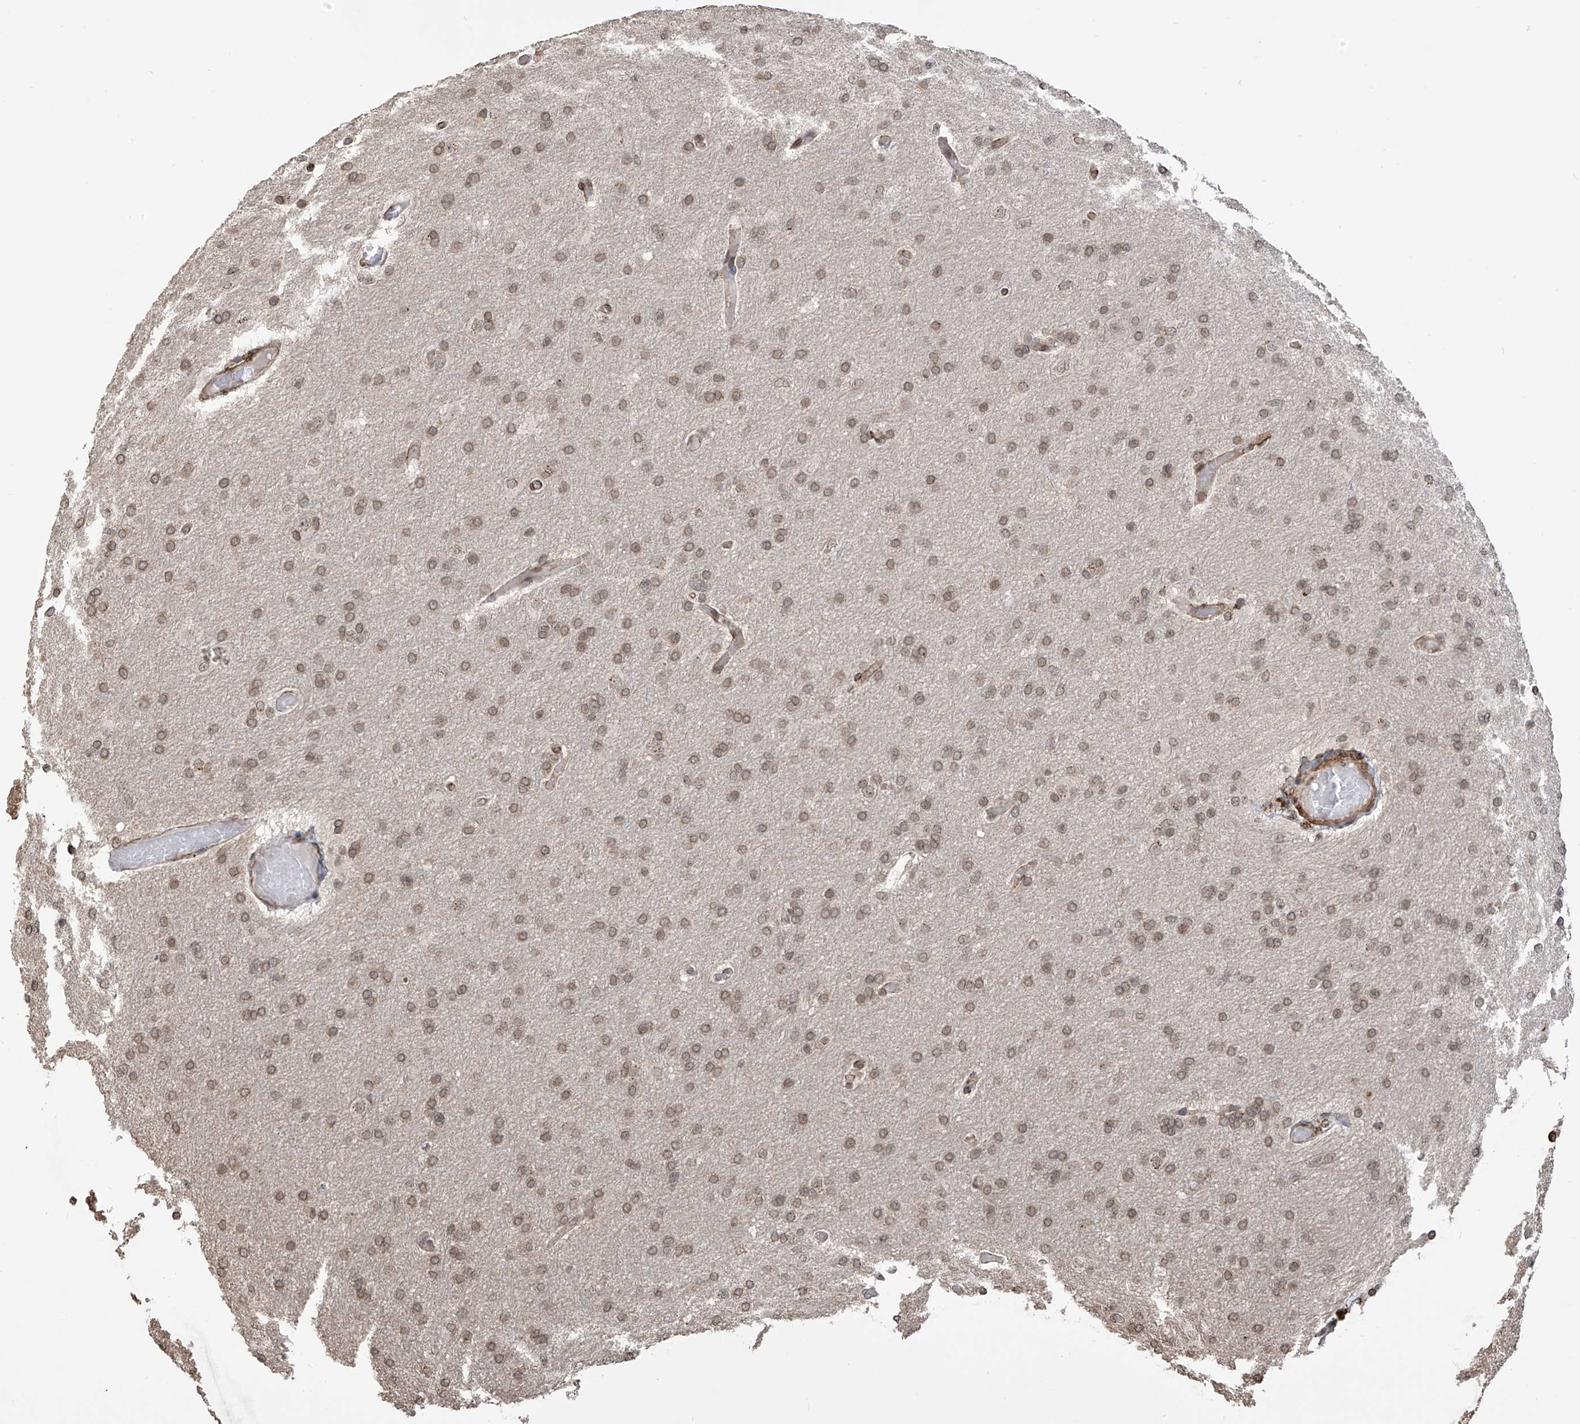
{"staining": {"intensity": "weak", "quantity": ">75%", "location": "cytoplasmic/membranous,nuclear"}, "tissue": "glioma", "cell_type": "Tumor cells", "image_type": "cancer", "snomed": [{"axis": "morphology", "description": "Glioma, malignant, High grade"}, {"axis": "topography", "description": "Cerebral cortex"}], "caption": "Human malignant high-grade glioma stained with a brown dye displays weak cytoplasmic/membranous and nuclear positive positivity in approximately >75% of tumor cells.", "gene": "METAP1D", "patient": {"sex": "female", "age": 36}}